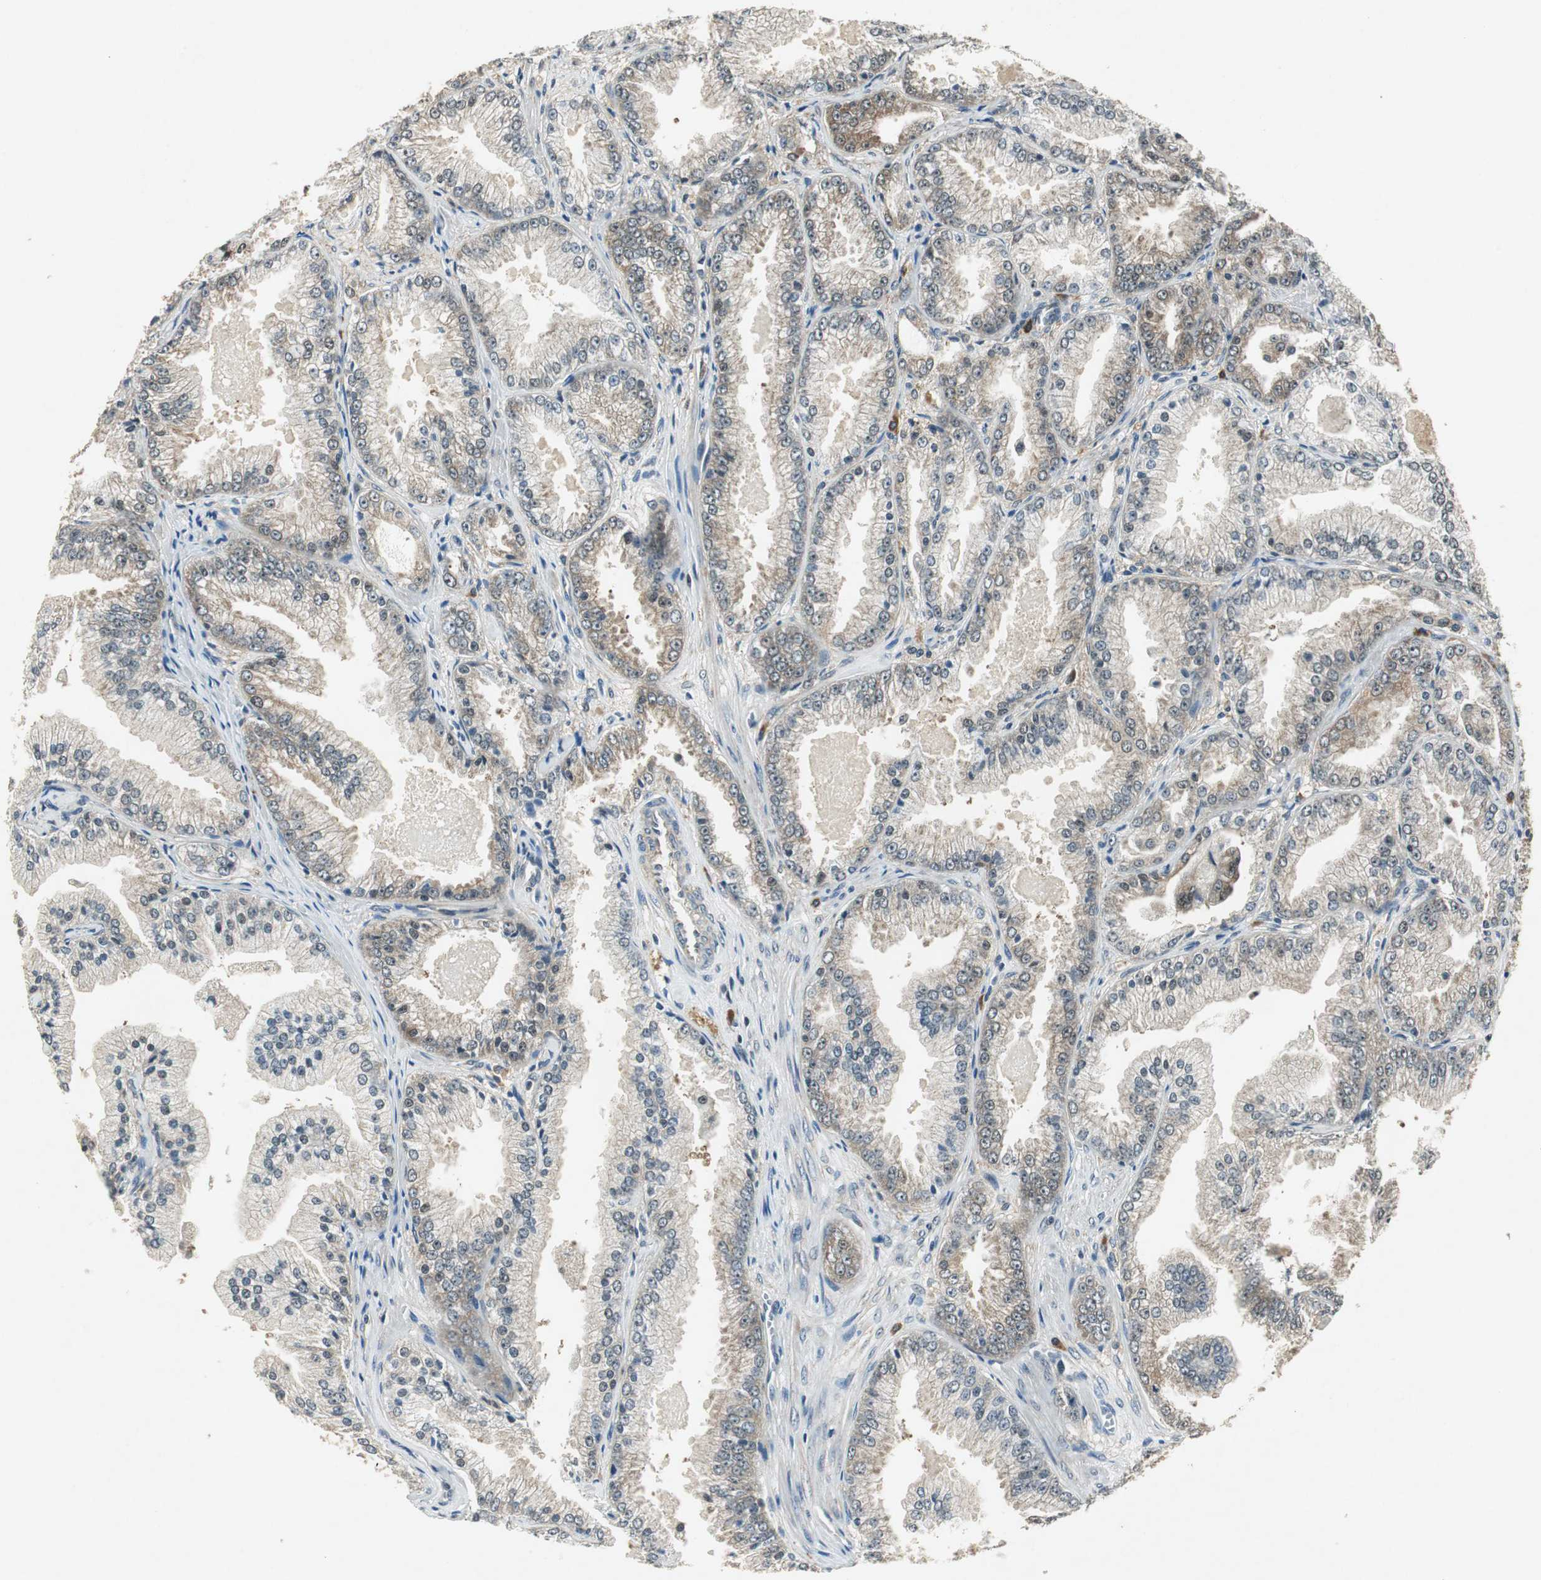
{"staining": {"intensity": "weak", "quantity": ">75%", "location": "cytoplasmic/membranous"}, "tissue": "prostate cancer", "cell_type": "Tumor cells", "image_type": "cancer", "snomed": [{"axis": "morphology", "description": "Adenocarcinoma, High grade"}, {"axis": "topography", "description": "Prostate"}], "caption": "Immunohistochemistry of prostate cancer reveals low levels of weak cytoplasmic/membranous expression in about >75% of tumor cells.", "gene": "PSMB4", "patient": {"sex": "male", "age": 61}}